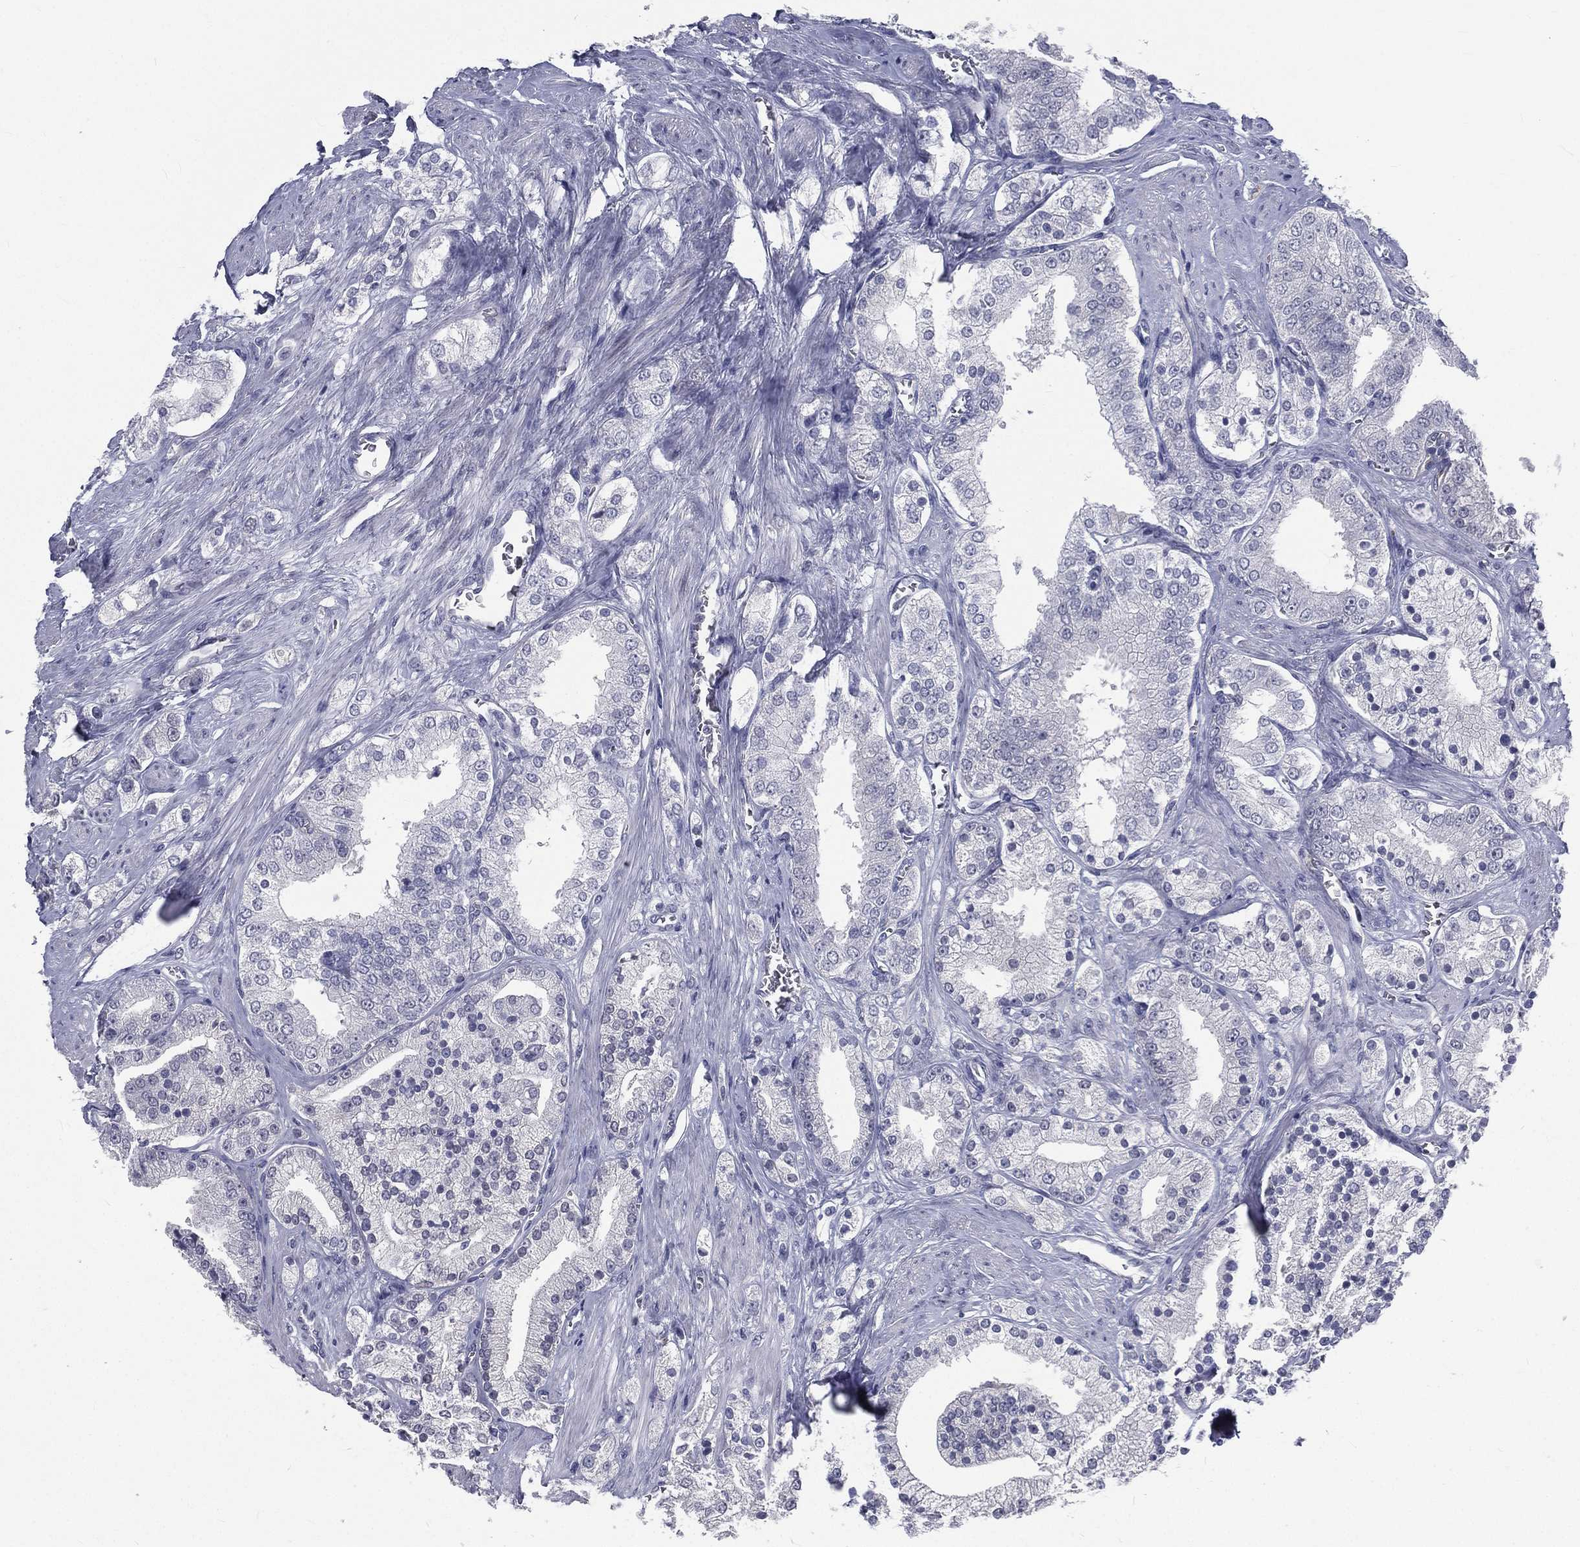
{"staining": {"intensity": "negative", "quantity": "none", "location": "none"}, "tissue": "prostate cancer", "cell_type": "Tumor cells", "image_type": "cancer", "snomed": [{"axis": "morphology", "description": "Adenocarcinoma, NOS"}, {"axis": "topography", "description": "Prostate and seminal vesicle, NOS"}, {"axis": "topography", "description": "Prostate"}], "caption": "This micrograph is of prostate cancer stained with immunohistochemistry to label a protein in brown with the nuclei are counter-stained blue. There is no expression in tumor cells. The staining is performed using DAB brown chromogen with nuclei counter-stained in using hematoxylin.", "gene": "IFT27", "patient": {"sex": "male", "age": 67}}